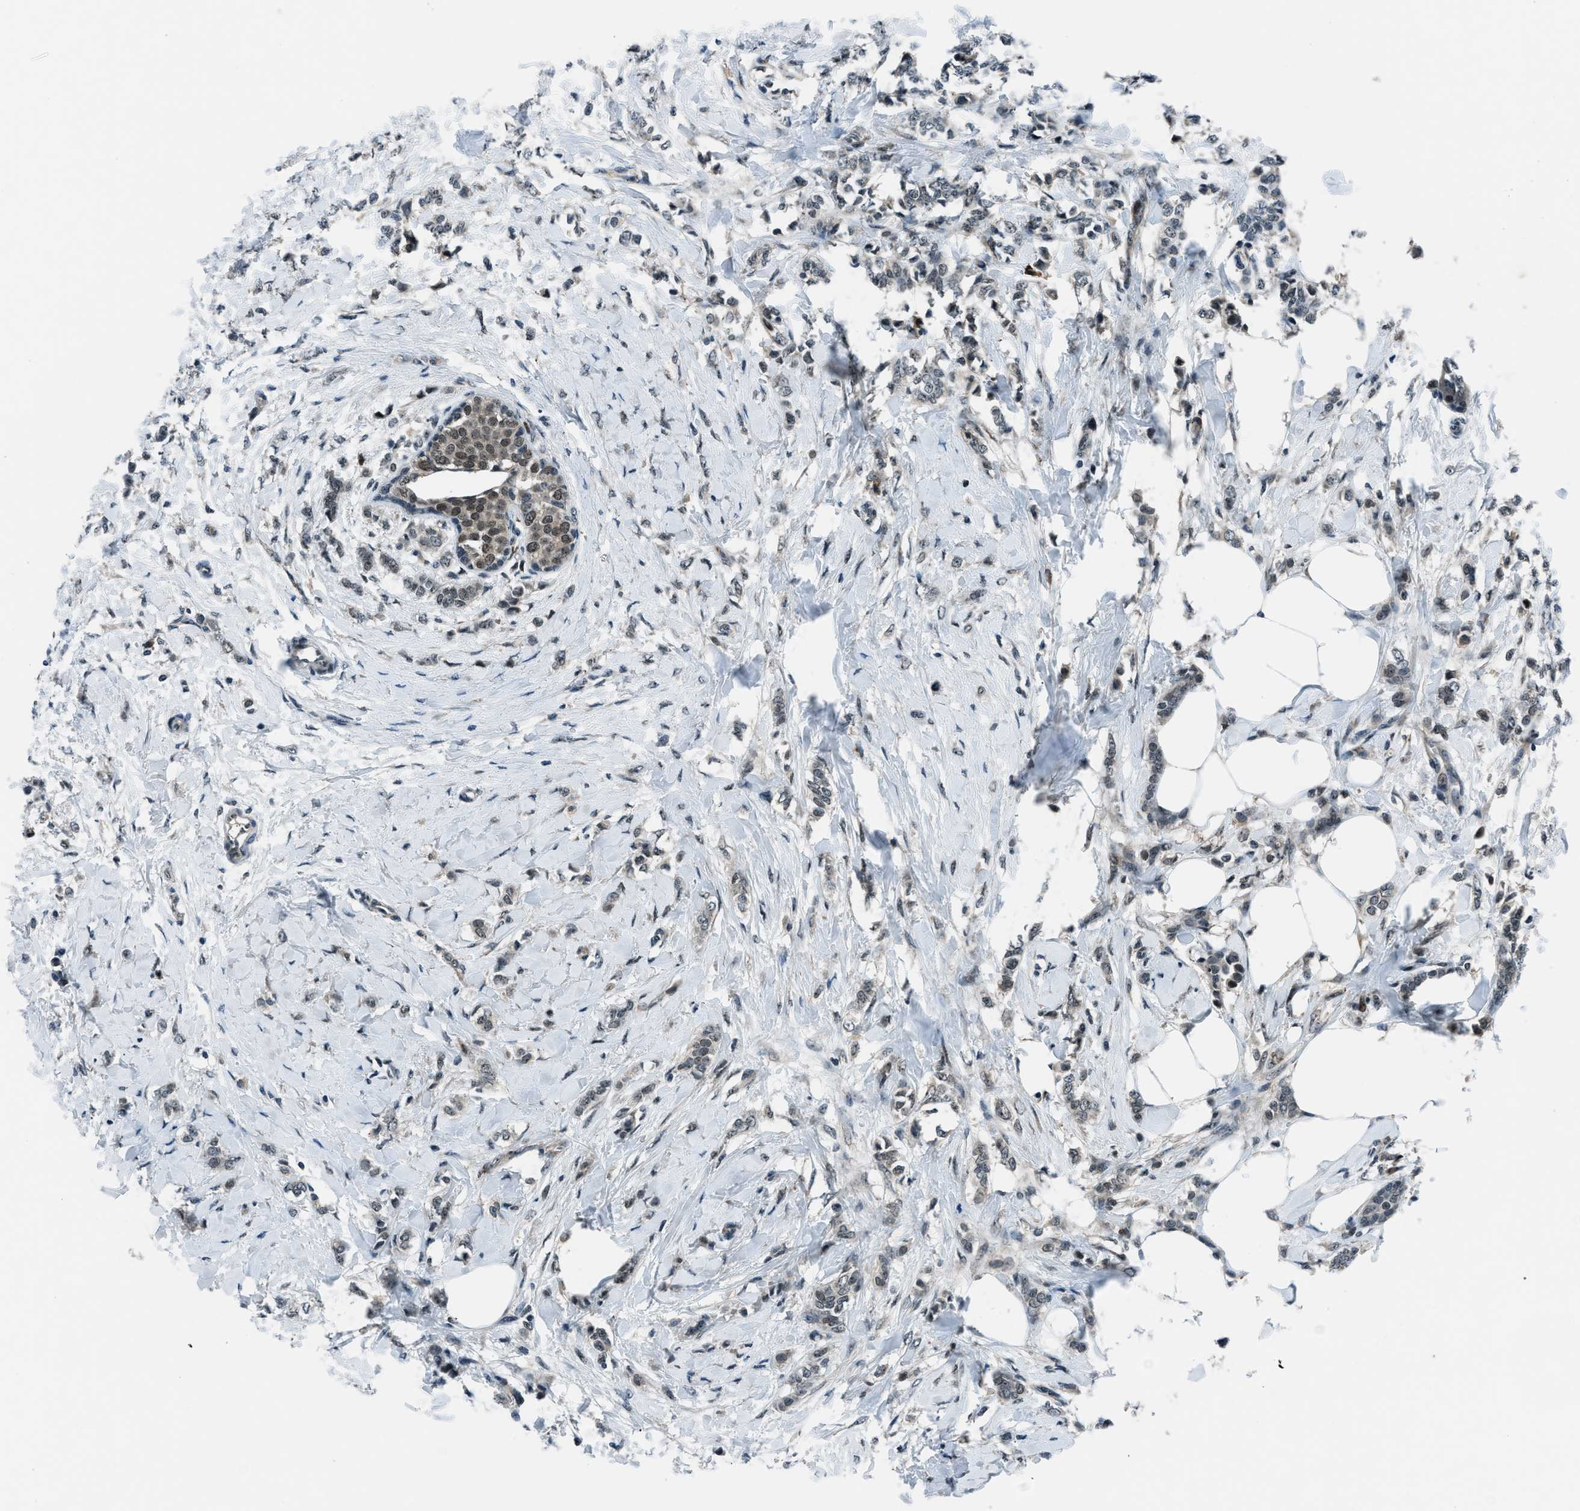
{"staining": {"intensity": "weak", "quantity": ">75%", "location": "cytoplasmic/membranous,nuclear"}, "tissue": "breast cancer", "cell_type": "Tumor cells", "image_type": "cancer", "snomed": [{"axis": "morphology", "description": "Lobular carcinoma, in situ"}, {"axis": "morphology", "description": "Lobular carcinoma"}, {"axis": "topography", "description": "Breast"}], "caption": "This histopathology image shows breast cancer stained with IHC to label a protein in brown. The cytoplasmic/membranous and nuclear of tumor cells show weak positivity for the protein. Nuclei are counter-stained blue.", "gene": "ACTL9", "patient": {"sex": "female", "age": 41}}